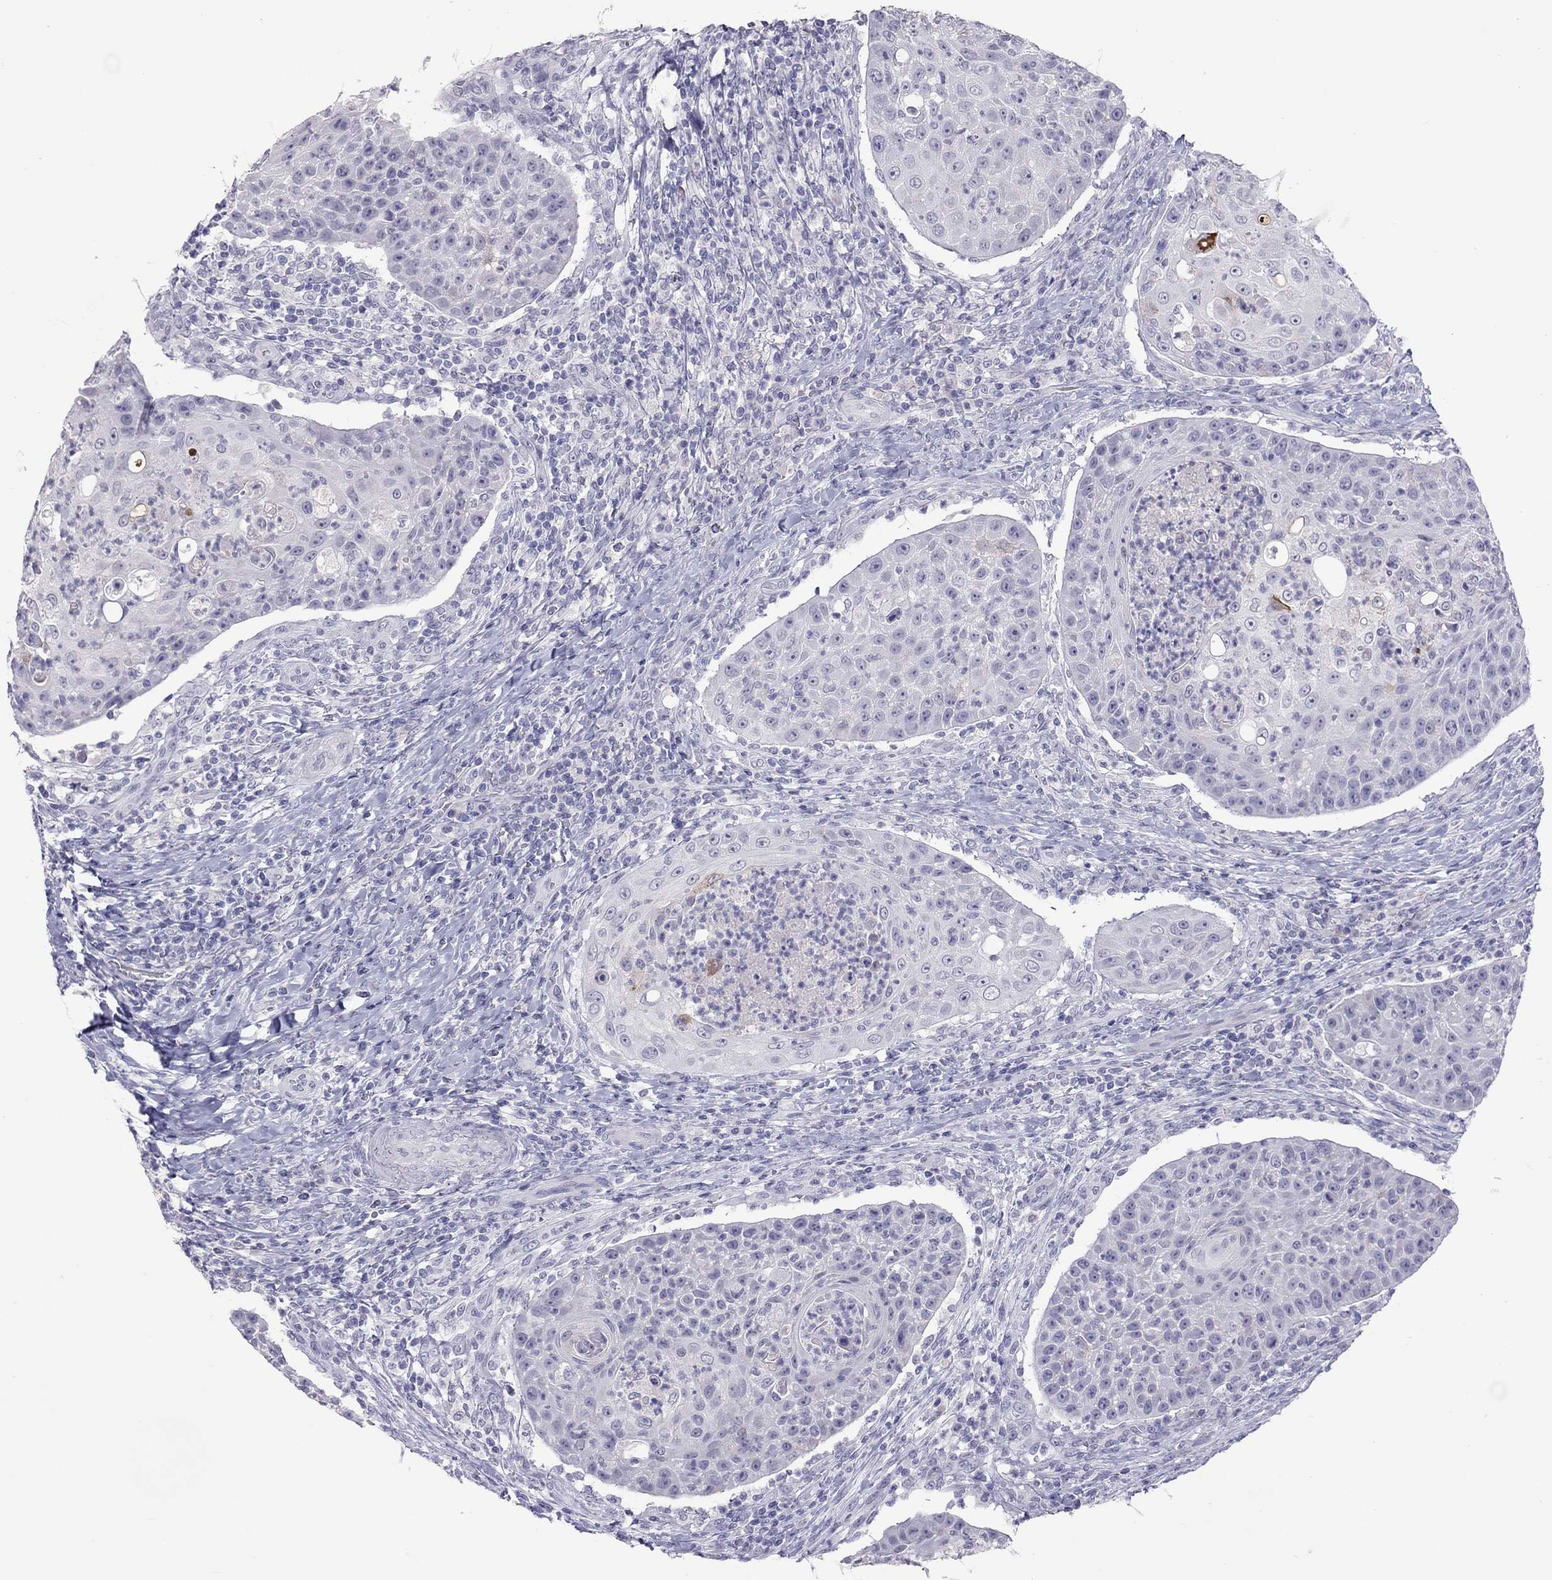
{"staining": {"intensity": "negative", "quantity": "none", "location": "none"}, "tissue": "head and neck cancer", "cell_type": "Tumor cells", "image_type": "cancer", "snomed": [{"axis": "morphology", "description": "Squamous cell carcinoma, NOS"}, {"axis": "topography", "description": "Head-Neck"}], "caption": "Immunohistochemistry micrograph of head and neck squamous cell carcinoma stained for a protein (brown), which exhibits no staining in tumor cells.", "gene": "MUC16", "patient": {"sex": "male", "age": 69}}